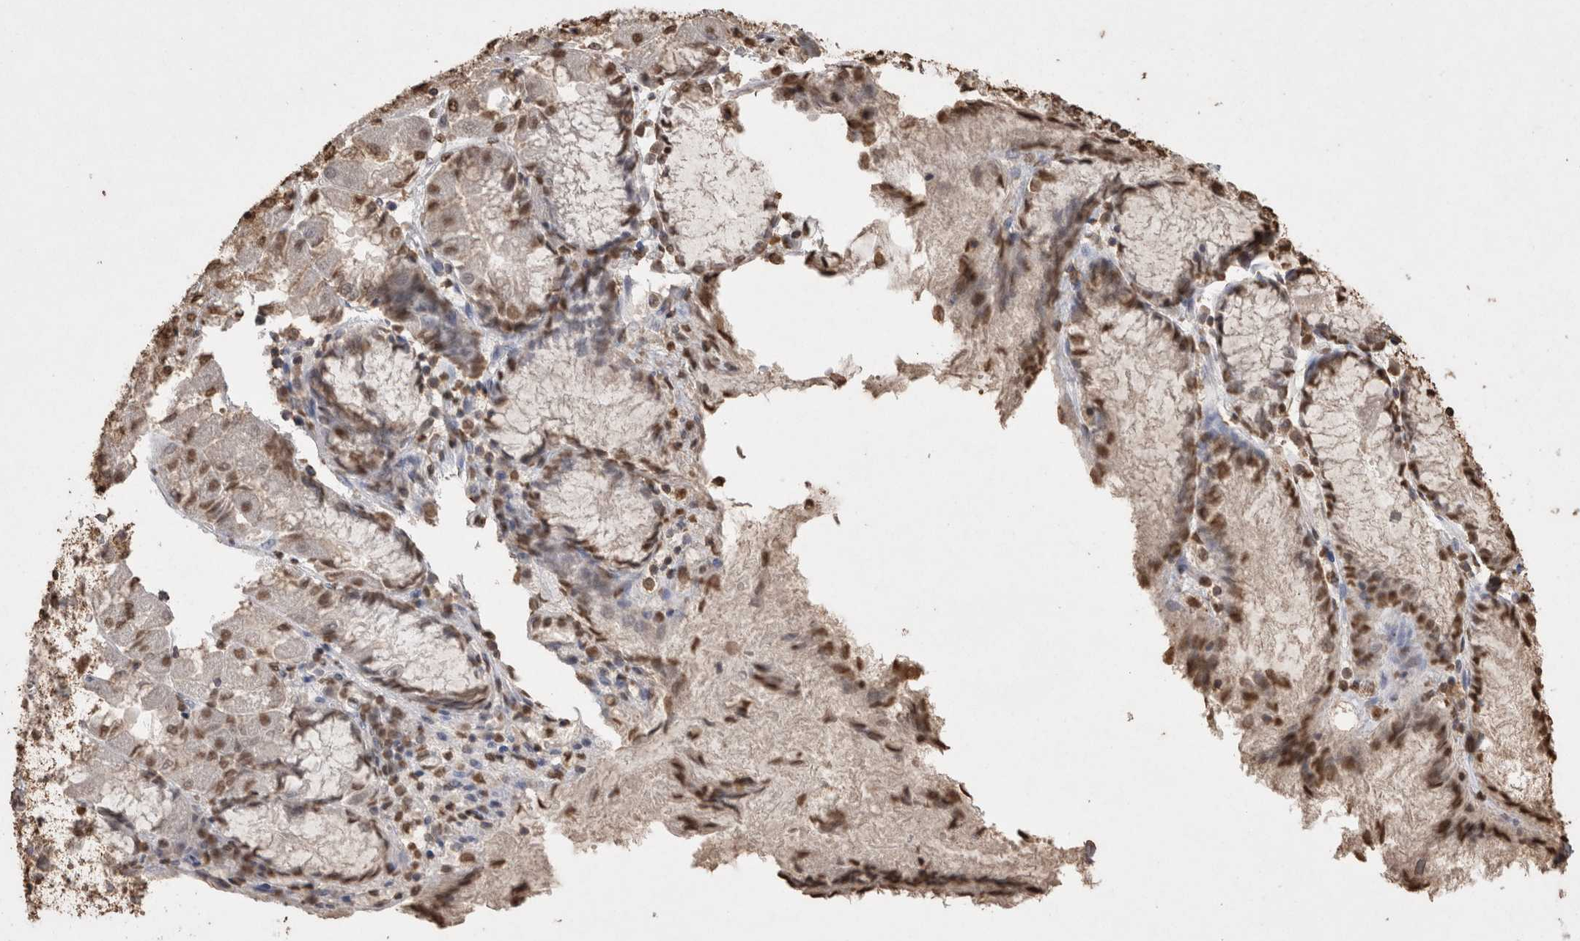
{"staining": {"intensity": "moderate", "quantity": ">75%", "location": "nuclear"}, "tissue": "stomach cancer", "cell_type": "Tumor cells", "image_type": "cancer", "snomed": [{"axis": "morphology", "description": "Normal tissue, NOS"}, {"axis": "morphology", "description": "Adenocarcinoma, NOS"}, {"axis": "topography", "description": "Stomach, upper"}, {"axis": "topography", "description": "Stomach"}], "caption": "Brown immunohistochemical staining in human stomach cancer displays moderate nuclear expression in about >75% of tumor cells.", "gene": "POU5F1", "patient": {"sex": "male", "age": 59}}